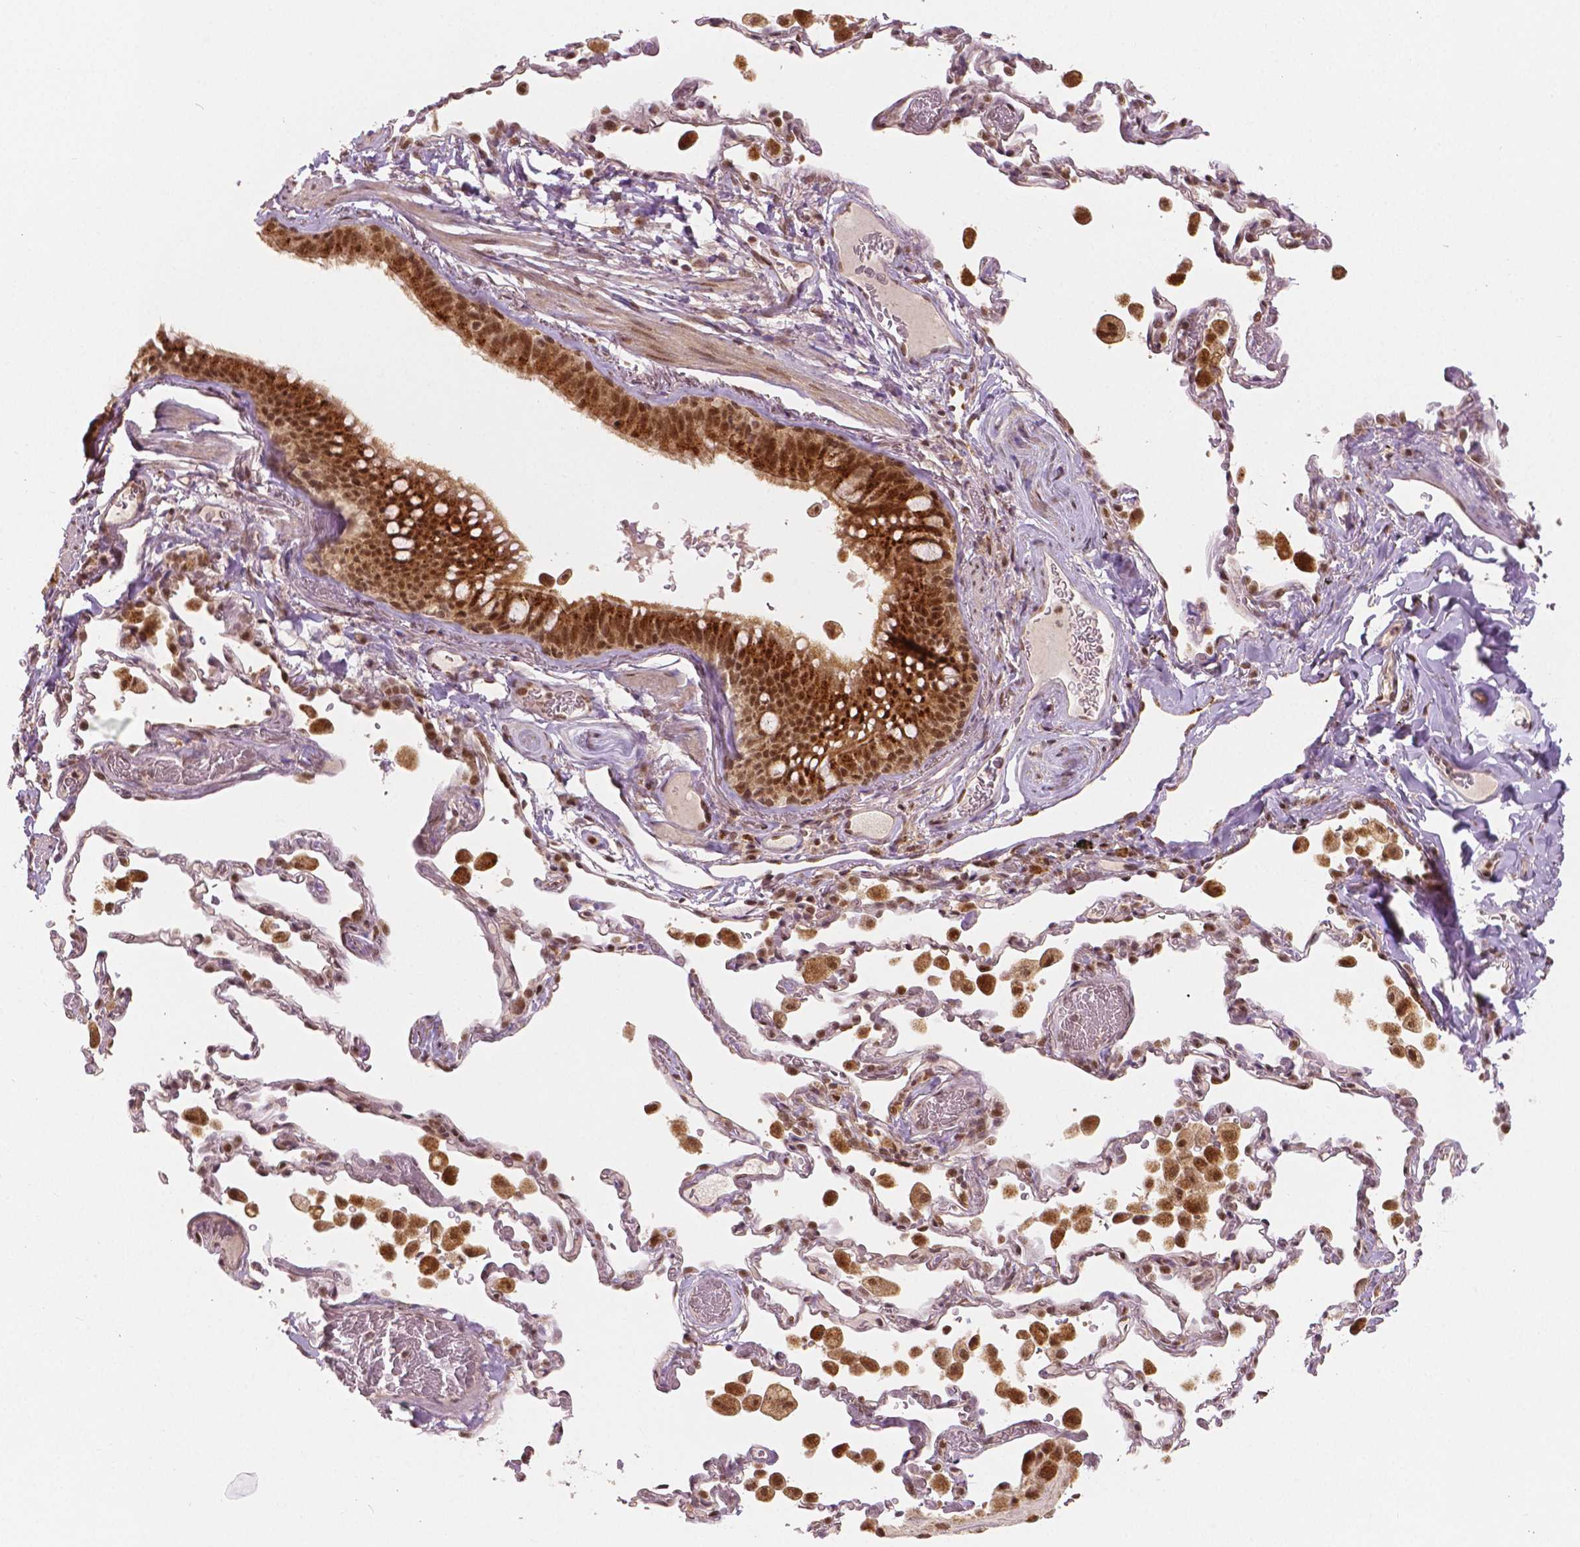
{"staining": {"intensity": "moderate", "quantity": ">75%", "location": "cytoplasmic/membranous,nuclear"}, "tissue": "bronchus", "cell_type": "Respiratory epithelial cells", "image_type": "normal", "snomed": [{"axis": "morphology", "description": "Normal tissue, NOS"}, {"axis": "topography", "description": "Bronchus"}, {"axis": "topography", "description": "Lung"}], "caption": "Bronchus stained with immunohistochemistry exhibits moderate cytoplasmic/membranous,nuclear expression in about >75% of respiratory epithelial cells.", "gene": "NSD2", "patient": {"sex": "male", "age": 54}}